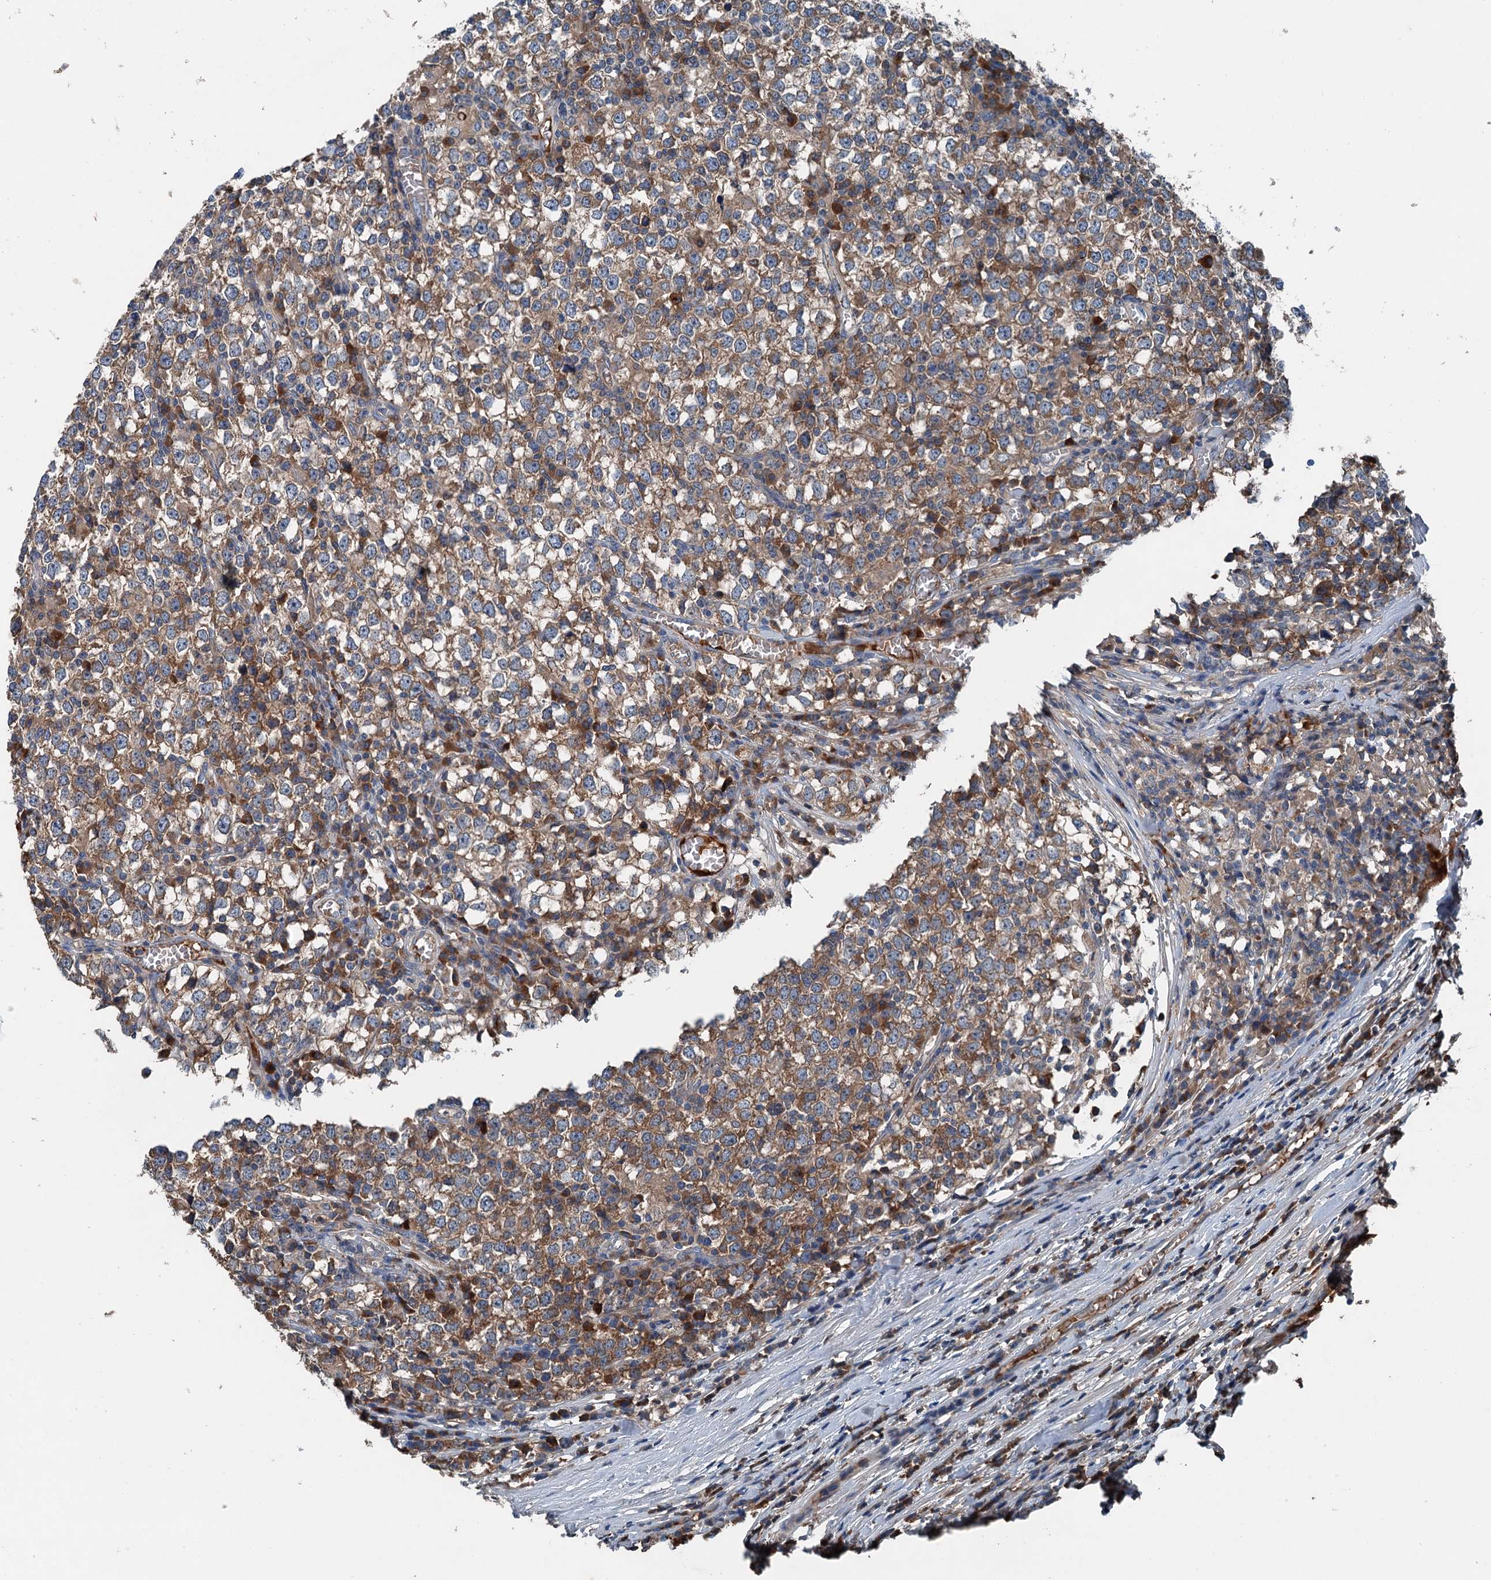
{"staining": {"intensity": "moderate", "quantity": "25%-75%", "location": "cytoplasmic/membranous"}, "tissue": "testis cancer", "cell_type": "Tumor cells", "image_type": "cancer", "snomed": [{"axis": "morphology", "description": "Seminoma, NOS"}, {"axis": "topography", "description": "Testis"}], "caption": "Seminoma (testis) stained for a protein (brown) demonstrates moderate cytoplasmic/membranous positive staining in about 25%-75% of tumor cells.", "gene": "PDSS1", "patient": {"sex": "male", "age": 65}}